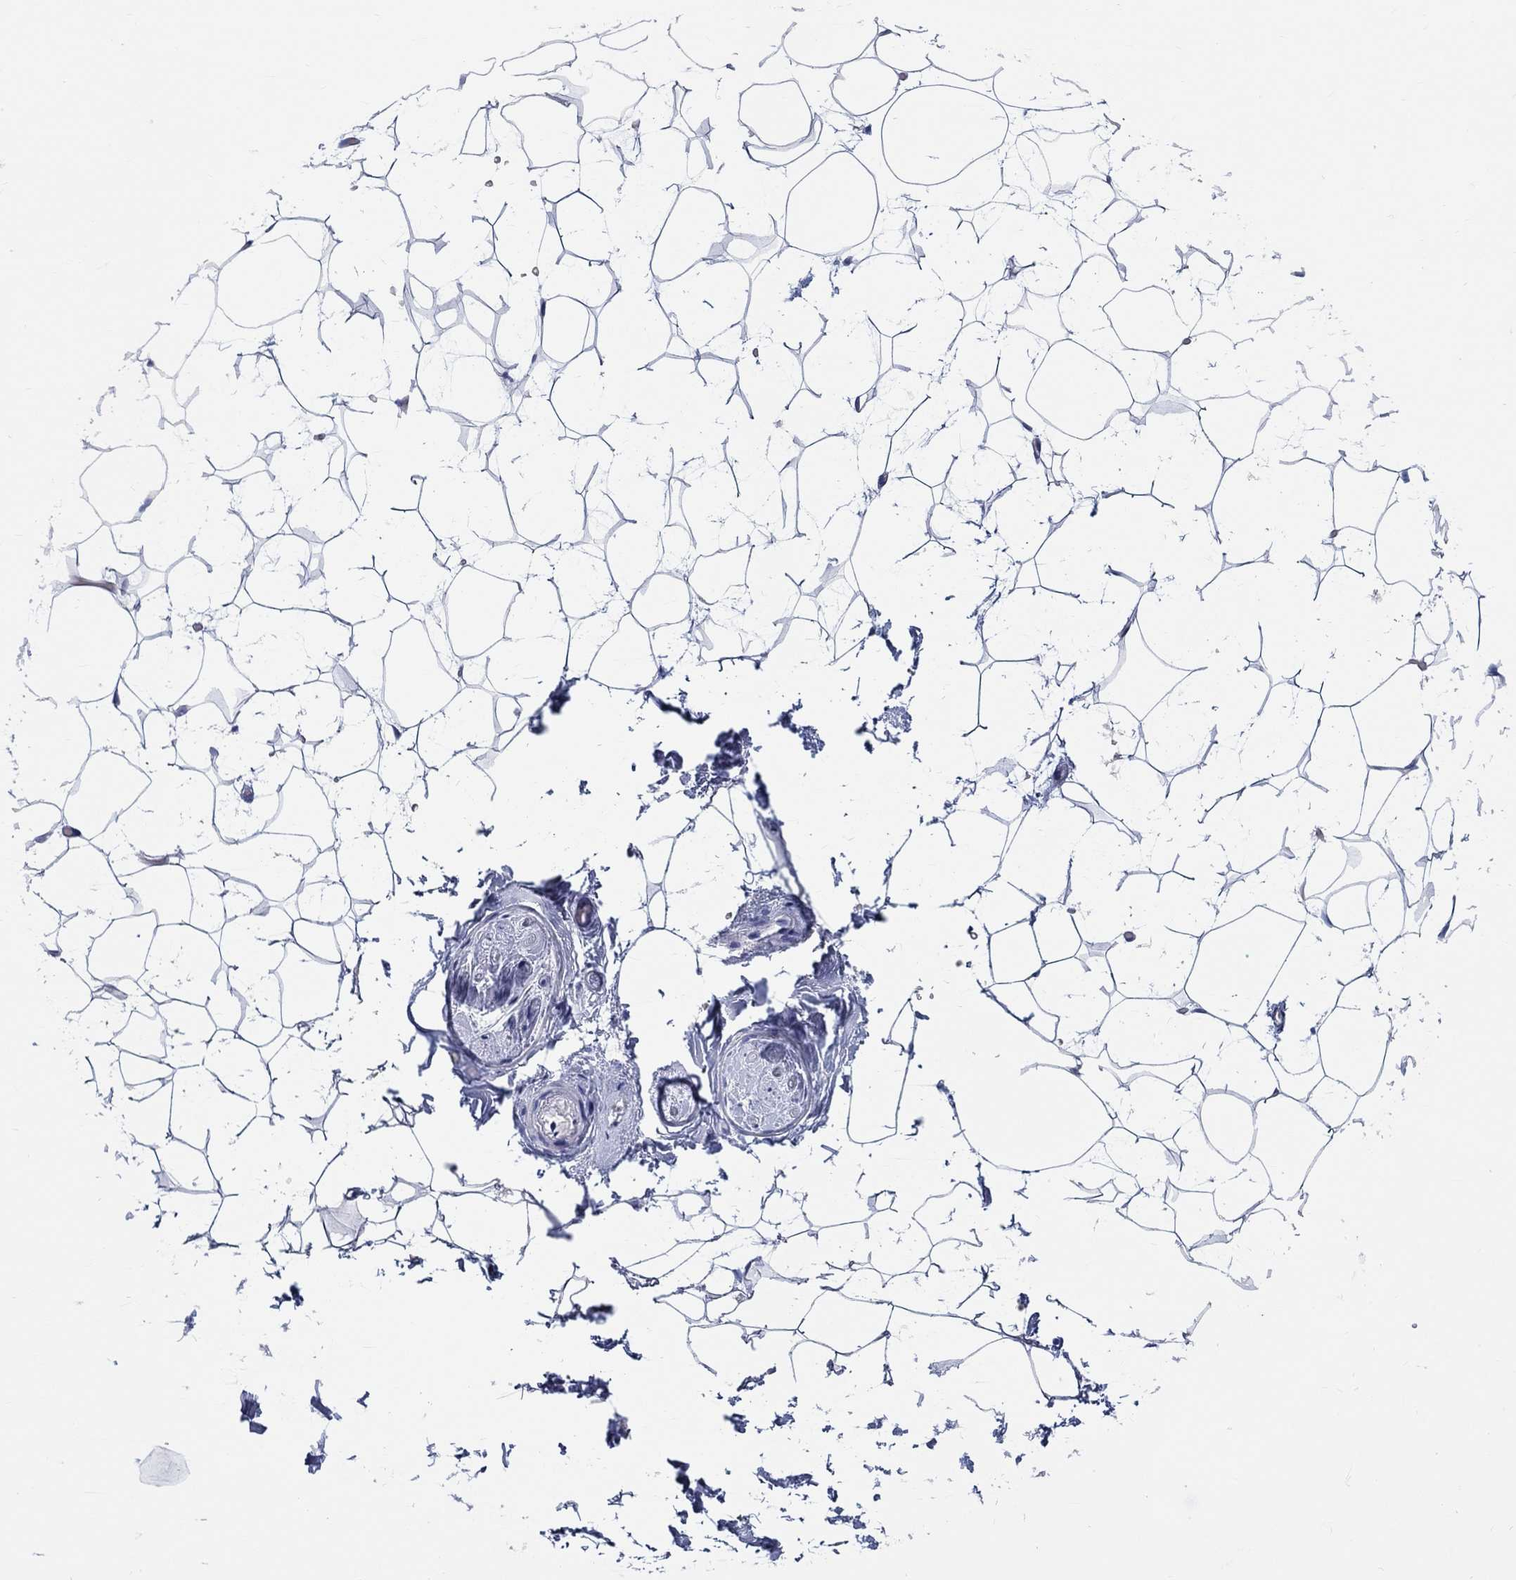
{"staining": {"intensity": "negative", "quantity": "none", "location": "none"}, "tissue": "adipose tissue", "cell_type": "Adipocytes", "image_type": "normal", "snomed": [{"axis": "morphology", "description": "Normal tissue, NOS"}, {"axis": "topography", "description": "Skin"}, {"axis": "topography", "description": "Peripheral nerve tissue"}], "caption": "A histopathology image of adipose tissue stained for a protein displays no brown staining in adipocytes.", "gene": "RD3L", "patient": {"sex": "female", "age": 56}}